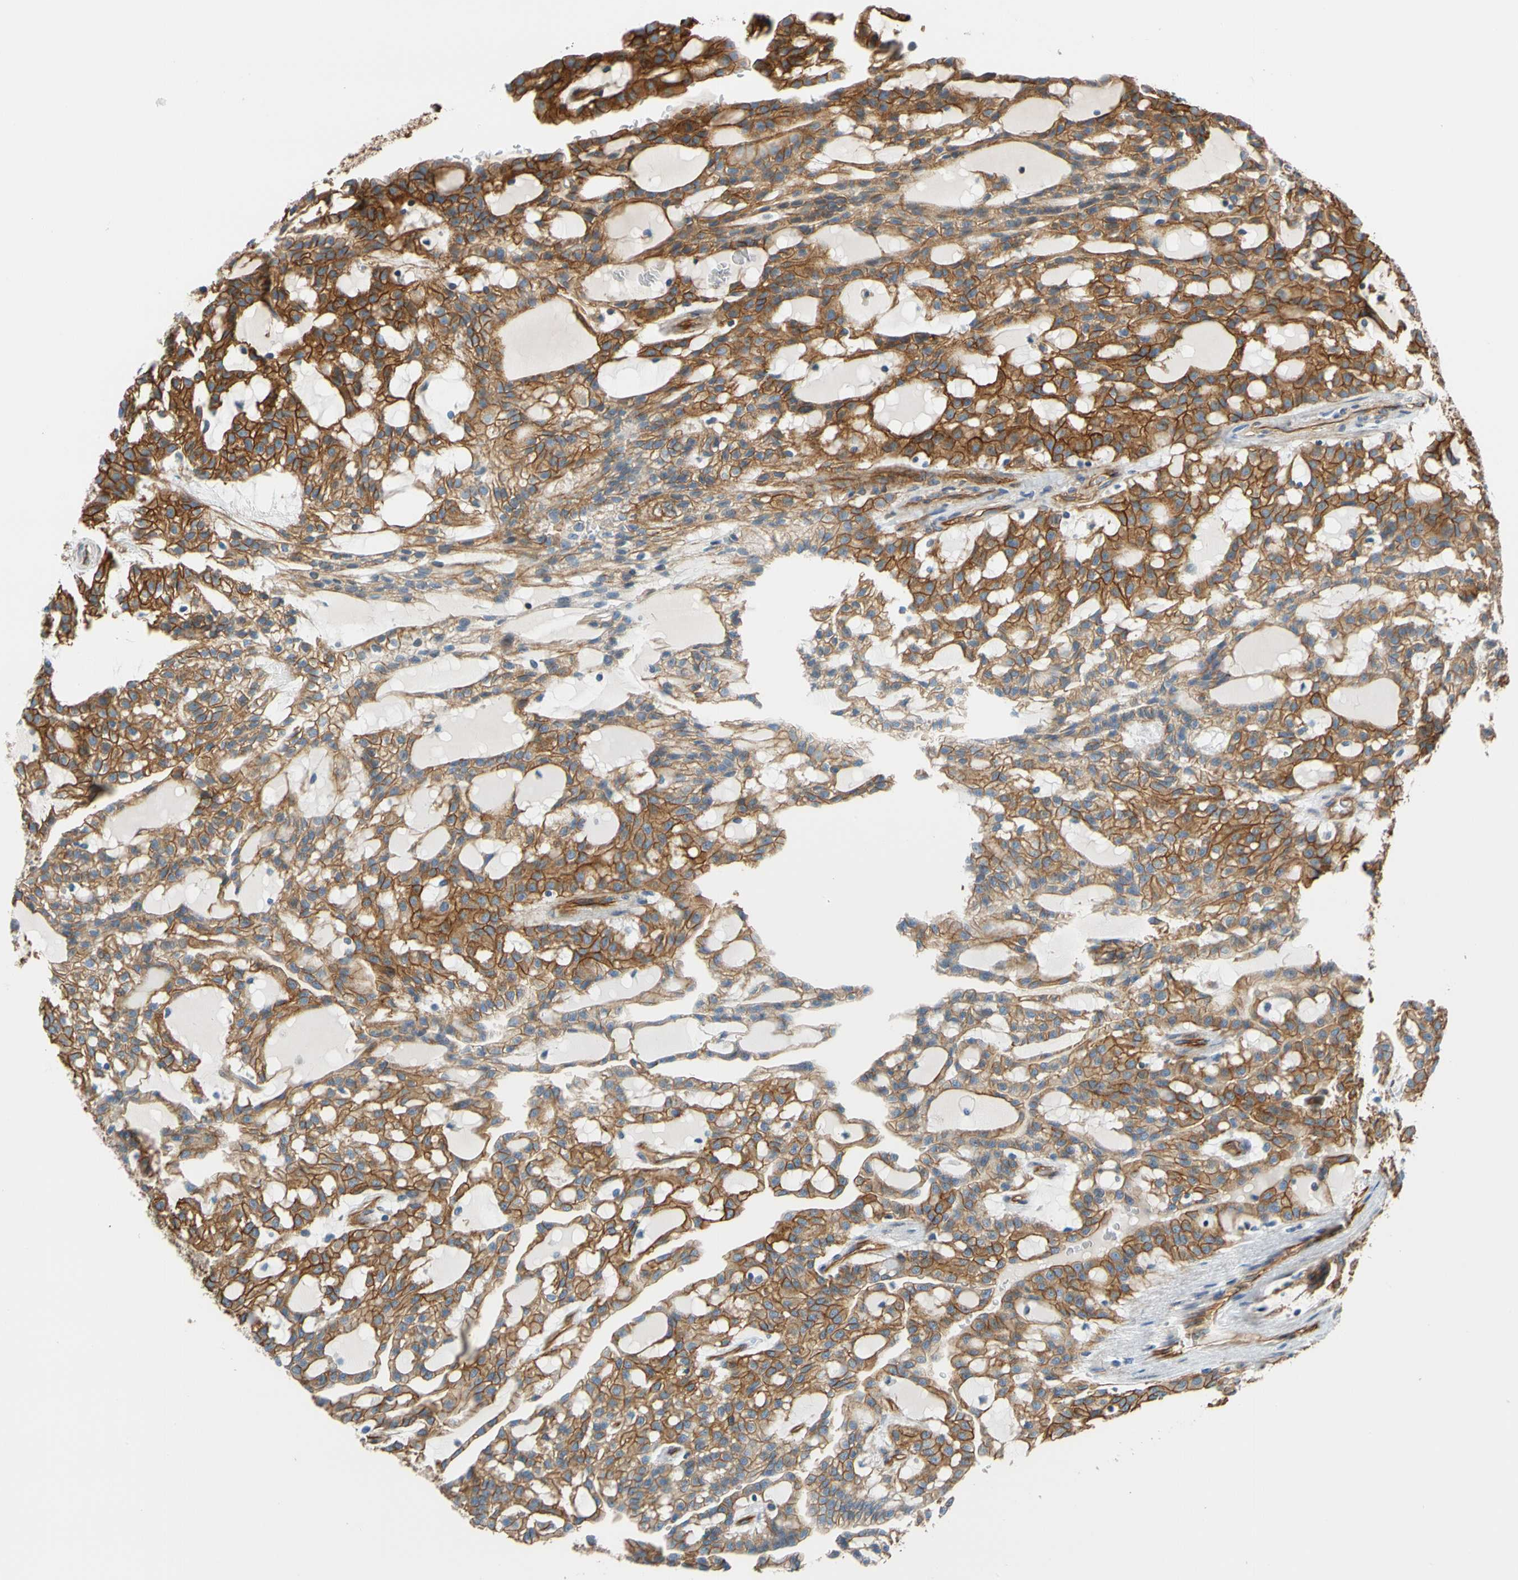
{"staining": {"intensity": "strong", "quantity": ">75%", "location": "cytoplasmic/membranous"}, "tissue": "renal cancer", "cell_type": "Tumor cells", "image_type": "cancer", "snomed": [{"axis": "morphology", "description": "Adenocarcinoma, NOS"}, {"axis": "topography", "description": "Kidney"}], "caption": "Protein analysis of renal cancer (adenocarcinoma) tissue reveals strong cytoplasmic/membranous positivity in about >75% of tumor cells.", "gene": "SPTAN1", "patient": {"sex": "male", "age": 63}}